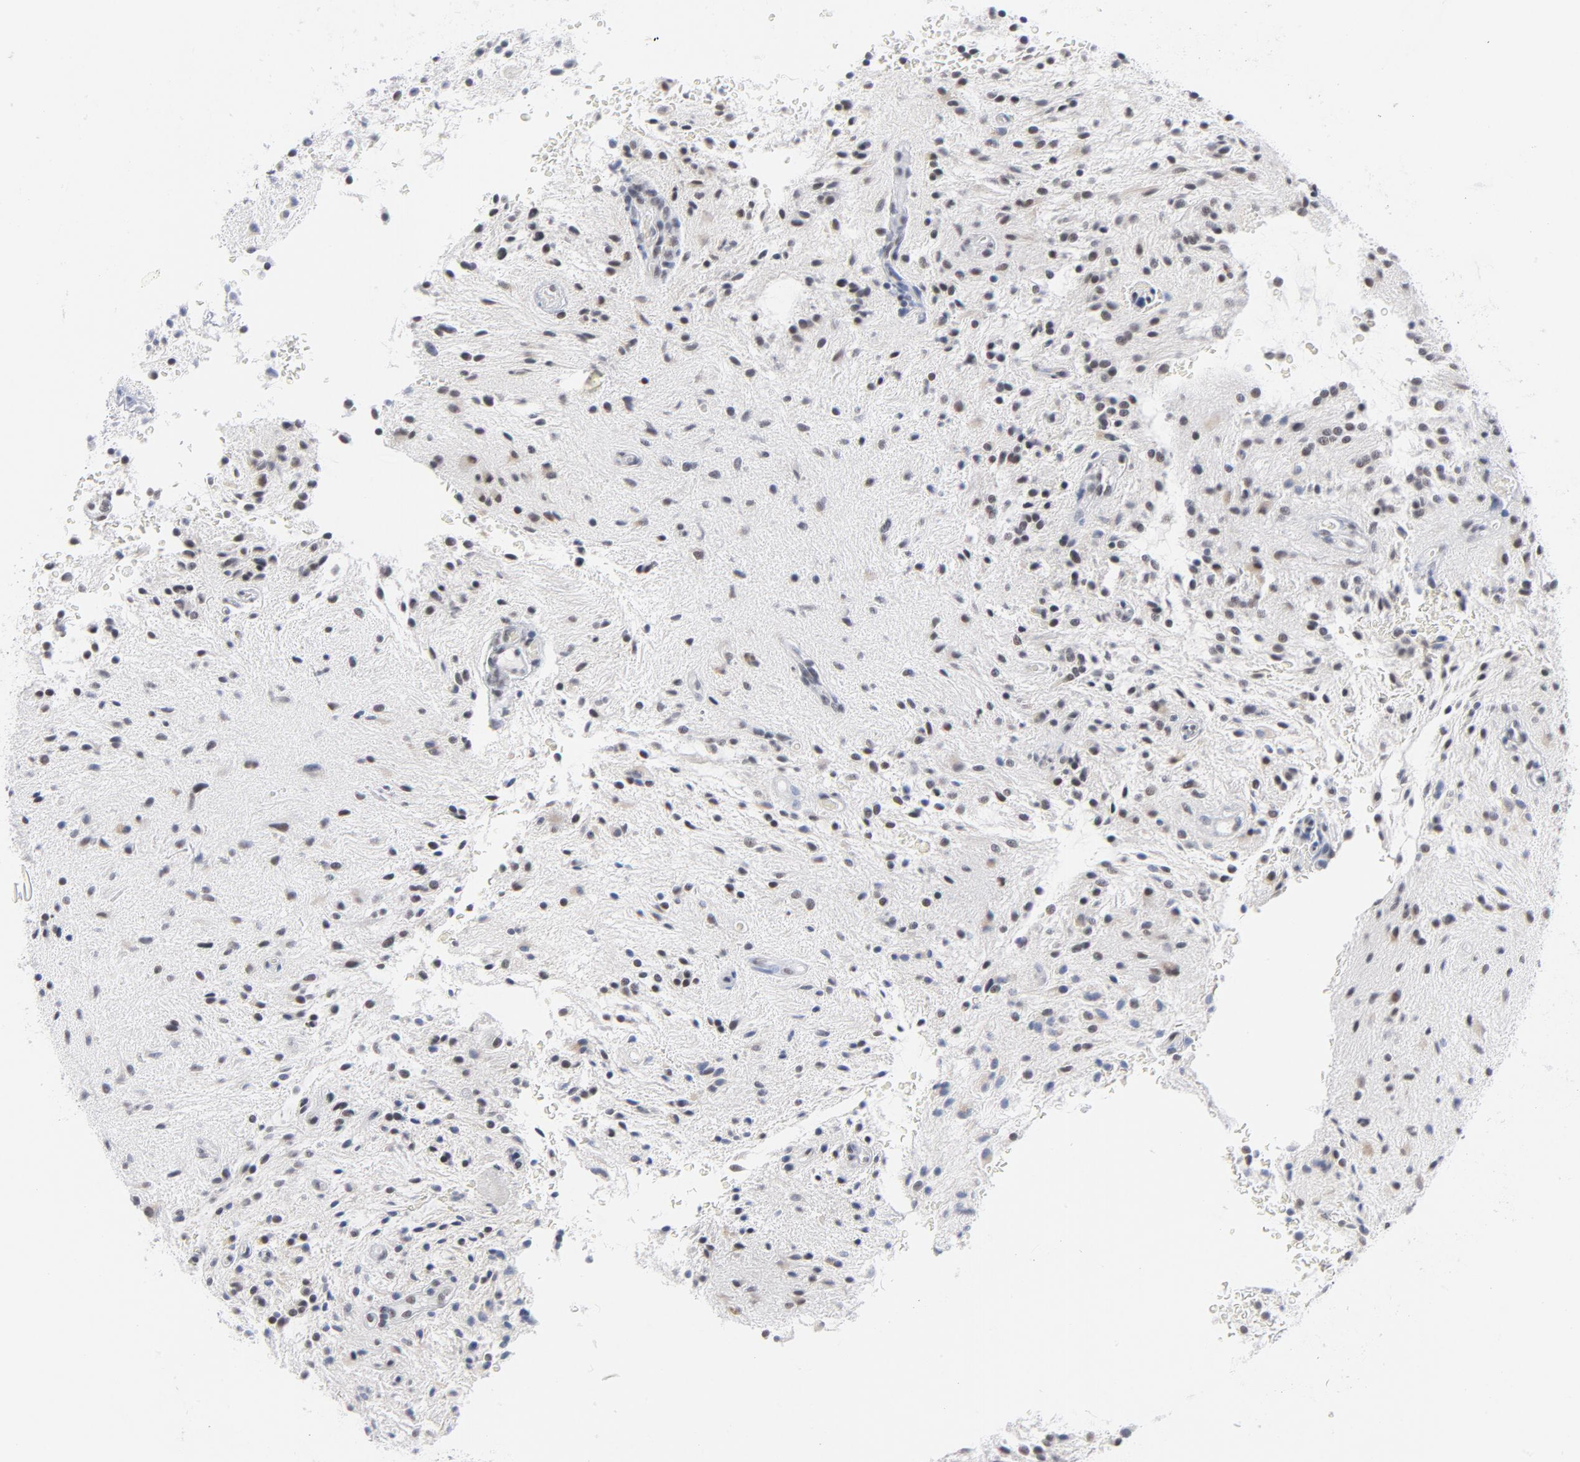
{"staining": {"intensity": "weak", "quantity": "25%-75%", "location": "nuclear"}, "tissue": "glioma", "cell_type": "Tumor cells", "image_type": "cancer", "snomed": [{"axis": "morphology", "description": "Glioma, malignant, NOS"}, {"axis": "topography", "description": "Cerebellum"}], "caption": "A brown stain shows weak nuclear staining of a protein in glioma tumor cells.", "gene": "BAP1", "patient": {"sex": "female", "age": 10}}